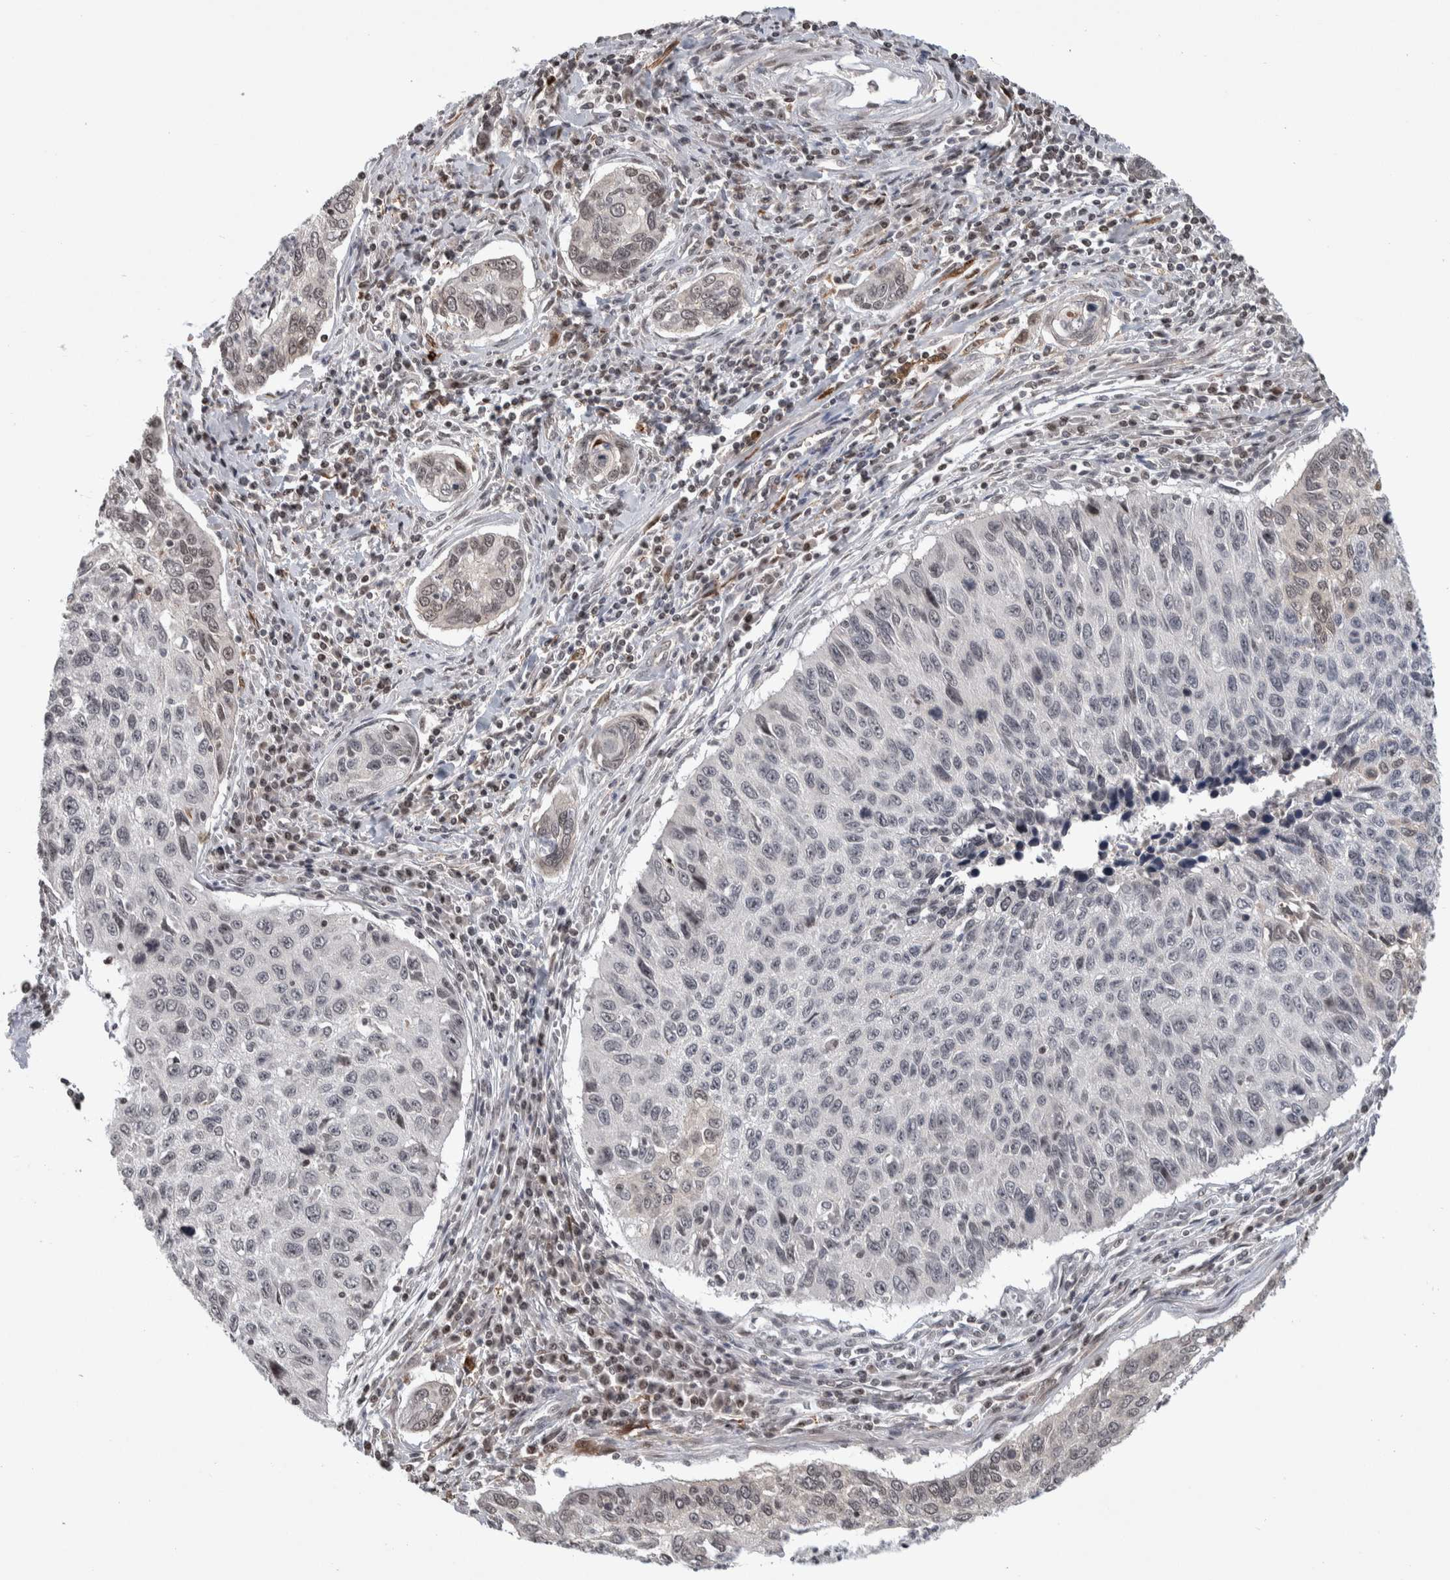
{"staining": {"intensity": "moderate", "quantity": "25%-75%", "location": "nuclear"}, "tissue": "cervical cancer", "cell_type": "Tumor cells", "image_type": "cancer", "snomed": [{"axis": "morphology", "description": "Squamous cell carcinoma, NOS"}, {"axis": "topography", "description": "Cervix"}], "caption": "Immunohistochemistry photomicrograph of human cervical cancer (squamous cell carcinoma) stained for a protein (brown), which shows medium levels of moderate nuclear expression in about 25%-75% of tumor cells.", "gene": "ZSCAN21", "patient": {"sex": "female", "age": 53}}